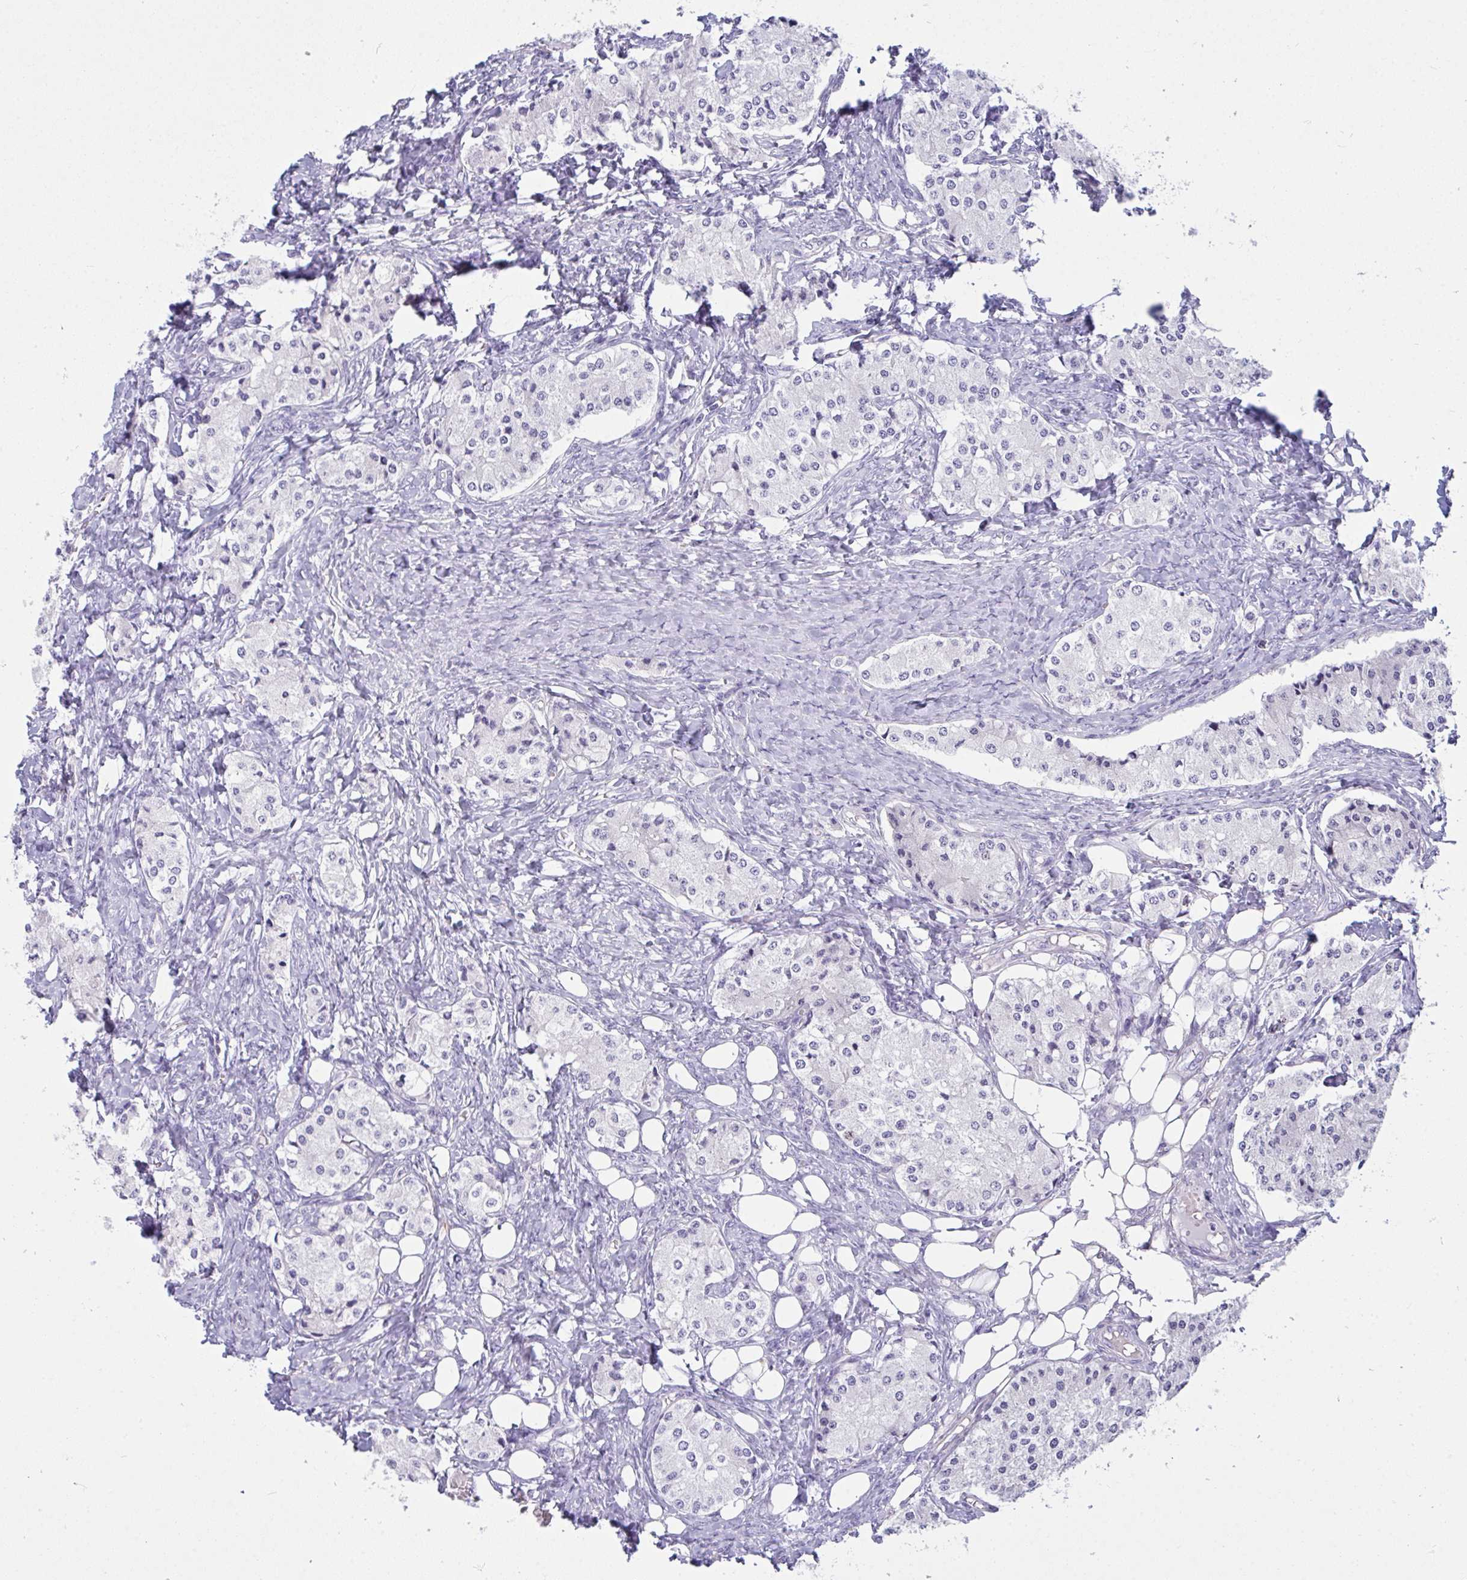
{"staining": {"intensity": "negative", "quantity": "none", "location": "none"}, "tissue": "carcinoid", "cell_type": "Tumor cells", "image_type": "cancer", "snomed": [{"axis": "morphology", "description": "Carcinoid, malignant, NOS"}, {"axis": "topography", "description": "Colon"}], "caption": "Carcinoid was stained to show a protein in brown. There is no significant positivity in tumor cells. (Brightfield microscopy of DAB immunohistochemistry at high magnification).", "gene": "SUZ12", "patient": {"sex": "female", "age": 52}}